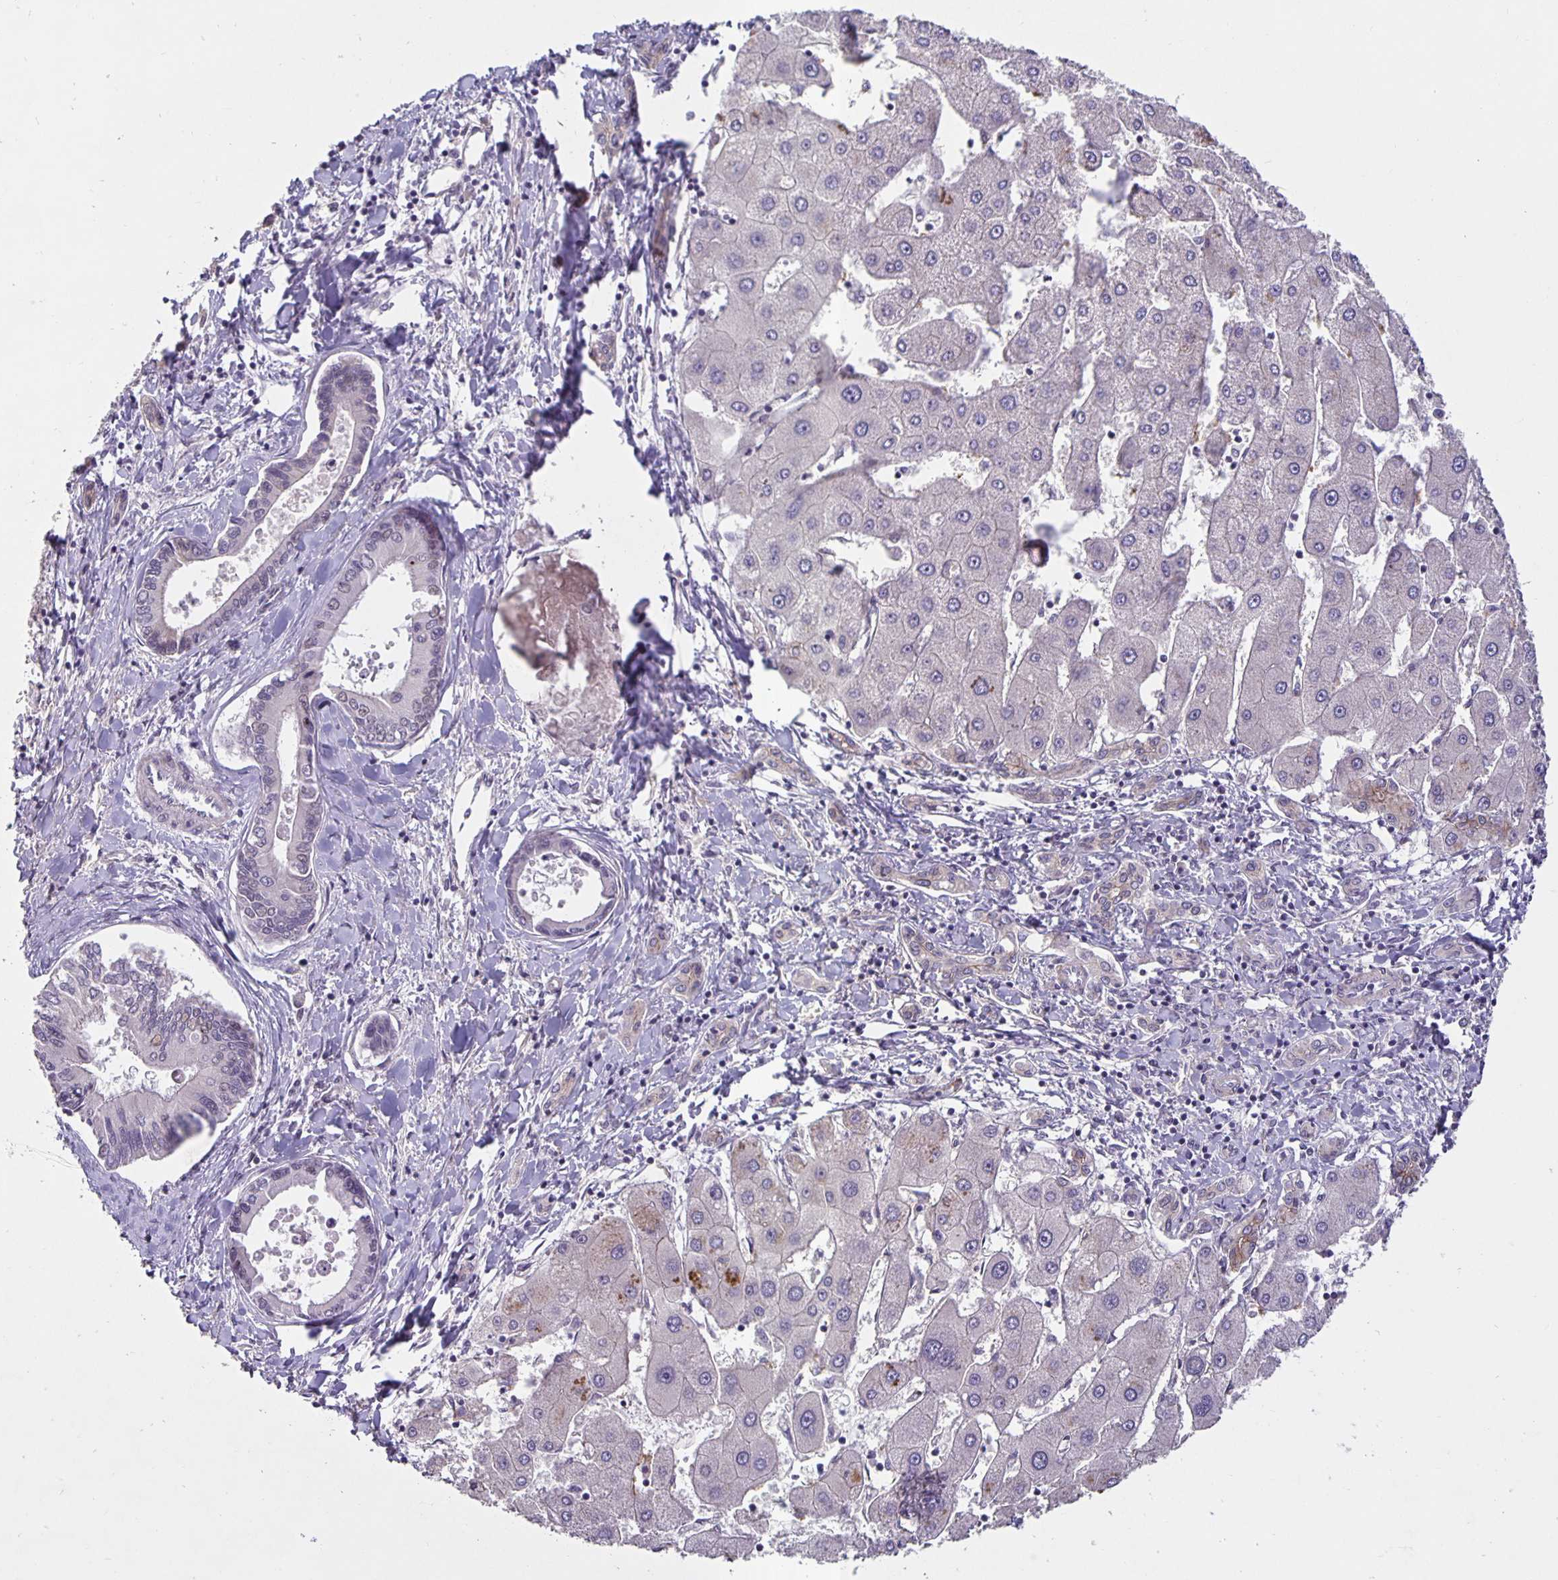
{"staining": {"intensity": "negative", "quantity": "none", "location": "none"}, "tissue": "liver cancer", "cell_type": "Tumor cells", "image_type": "cancer", "snomed": [{"axis": "morphology", "description": "Cholangiocarcinoma"}, {"axis": "topography", "description": "Liver"}], "caption": "The IHC micrograph has no significant positivity in tumor cells of liver cholangiocarcinoma tissue.", "gene": "ARVCF", "patient": {"sex": "male", "age": 66}}